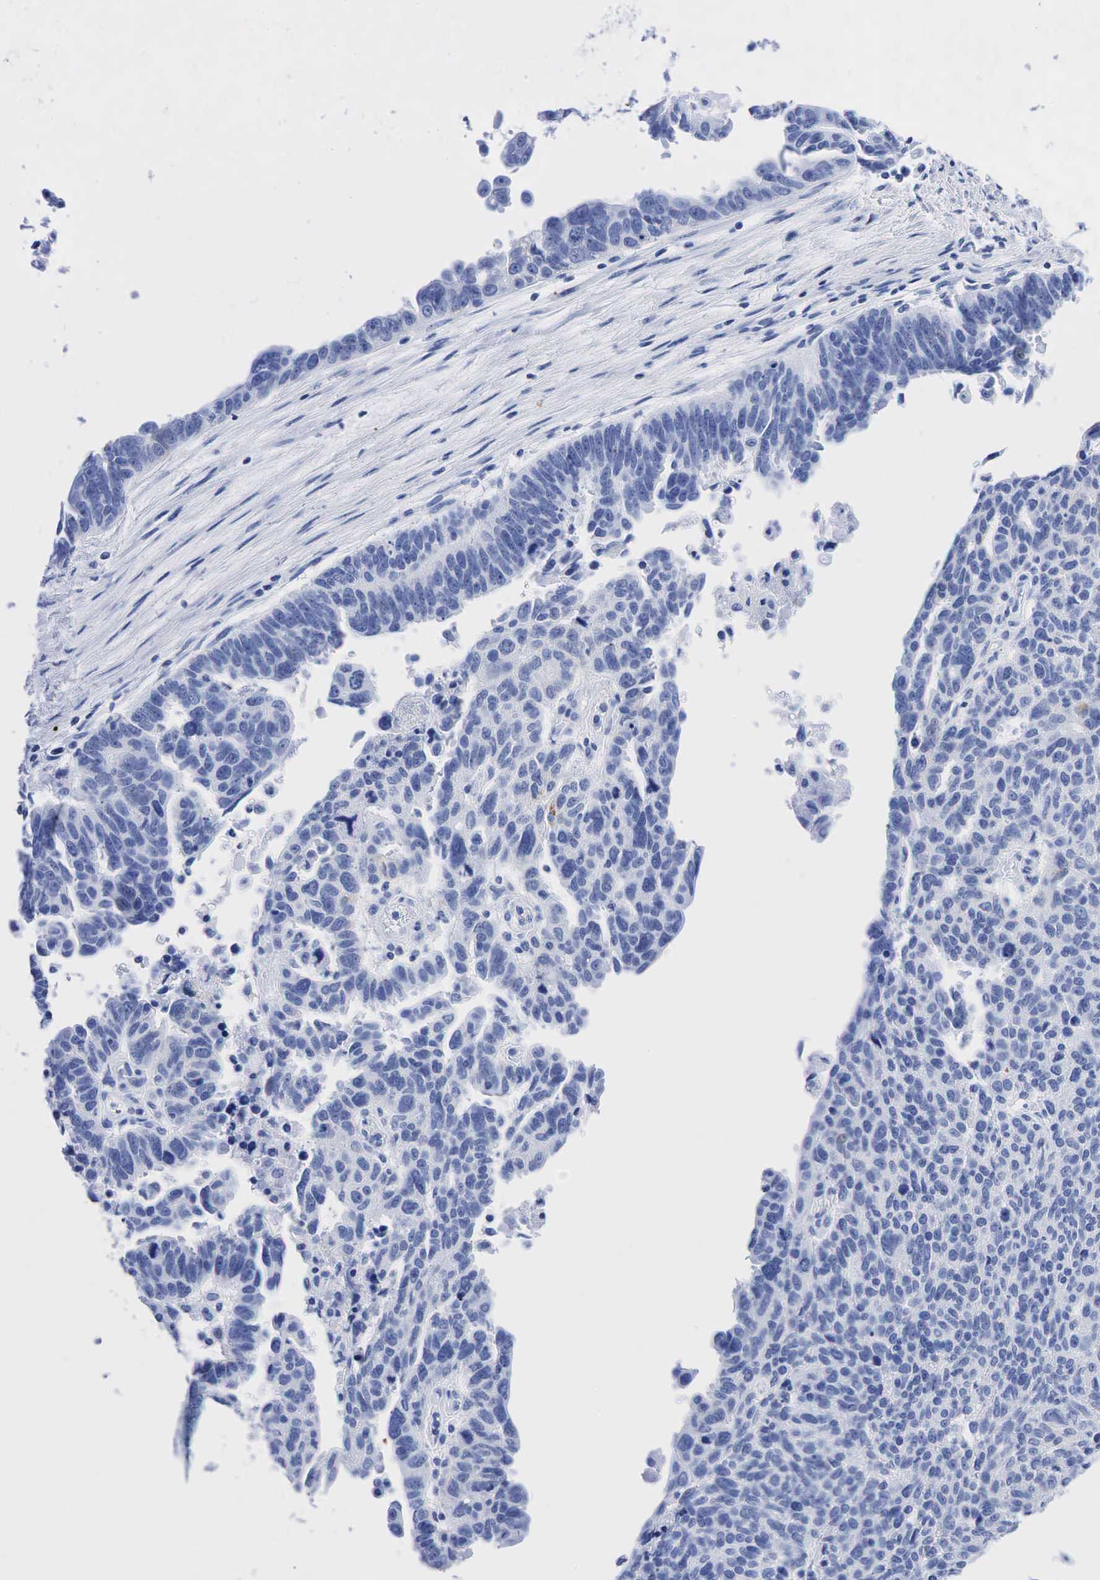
{"staining": {"intensity": "negative", "quantity": "none", "location": "none"}, "tissue": "ovarian cancer", "cell_type": "Tumor cells", "image_type": "cancer", "snomed": [{"axis": "morphology", "description": "Carcinoma, endometroid"}, {"axis": "morphology", "description": "Cystadenocarcinoma, serous, NOS"}, {"axis": "topography", "description": "Ovary"}], "caption": "There is no significant staining in tumor cells of ovarian cancer (endometroid carcinoma).", "gene": "INHA", "patient": {"sex": "female", "age": 45}}